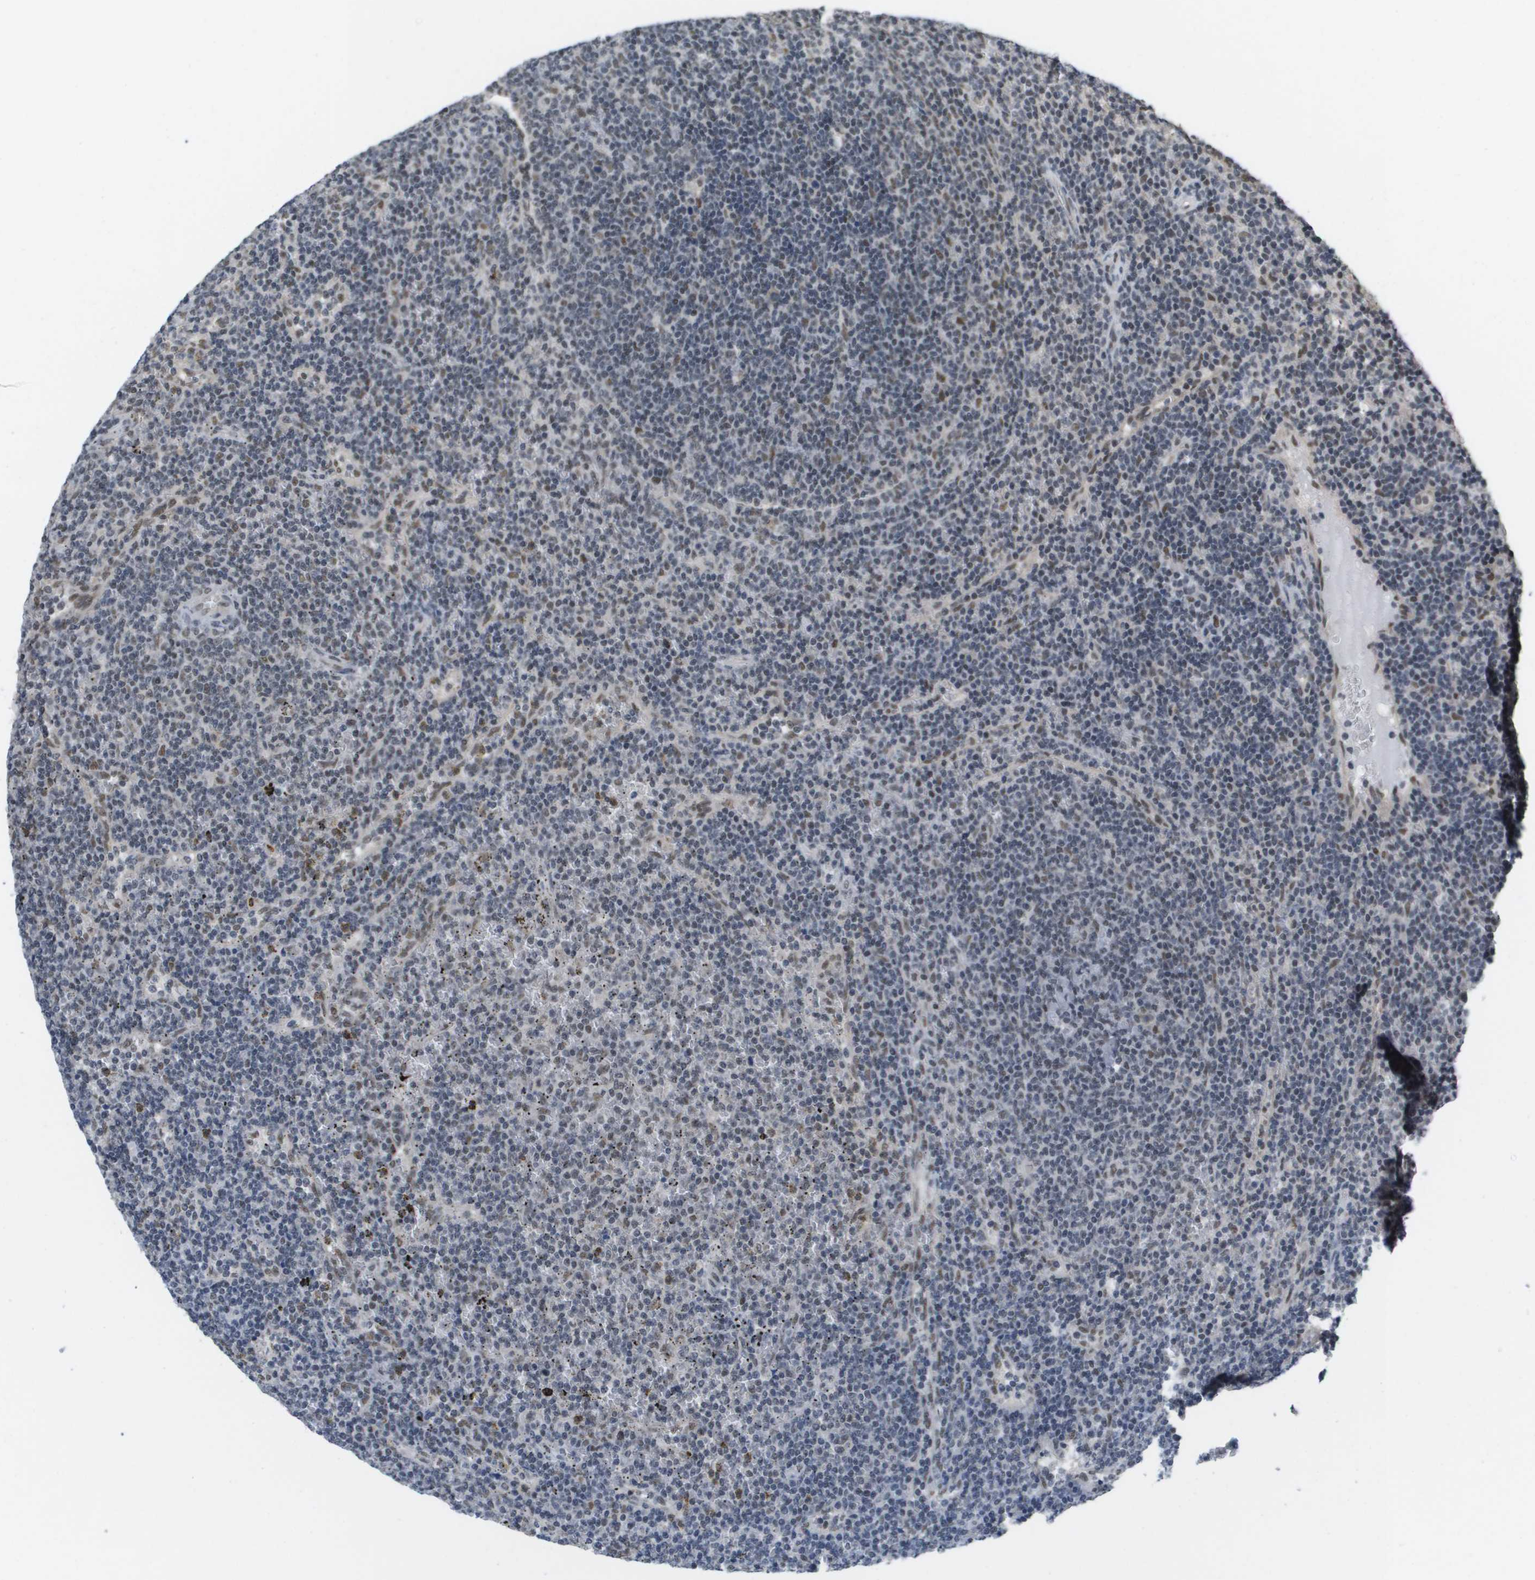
{"staining": {"intensity": "weak", "quantity": "25%-75%", "location": "nuclear"}, "tissue": "lymphoma", "cell_type": "Tumor cells", "image_type": "cancer", "snomed": [{"axis": "morphology", "description": "Malignant lymphoma, non-Hodgkin's type, Low grade"}, {"axis": "topography", "description": "Spleen"}], "caption": "Malignant lymphoma, non-Hodgkin's type (low-grade) stained with a brown dye exhibits weak nuclear positive expression in approximately 25%-75% of tumor cells.", "gene": "ISY1", "patient": {"sex": "female", "age": 50}}